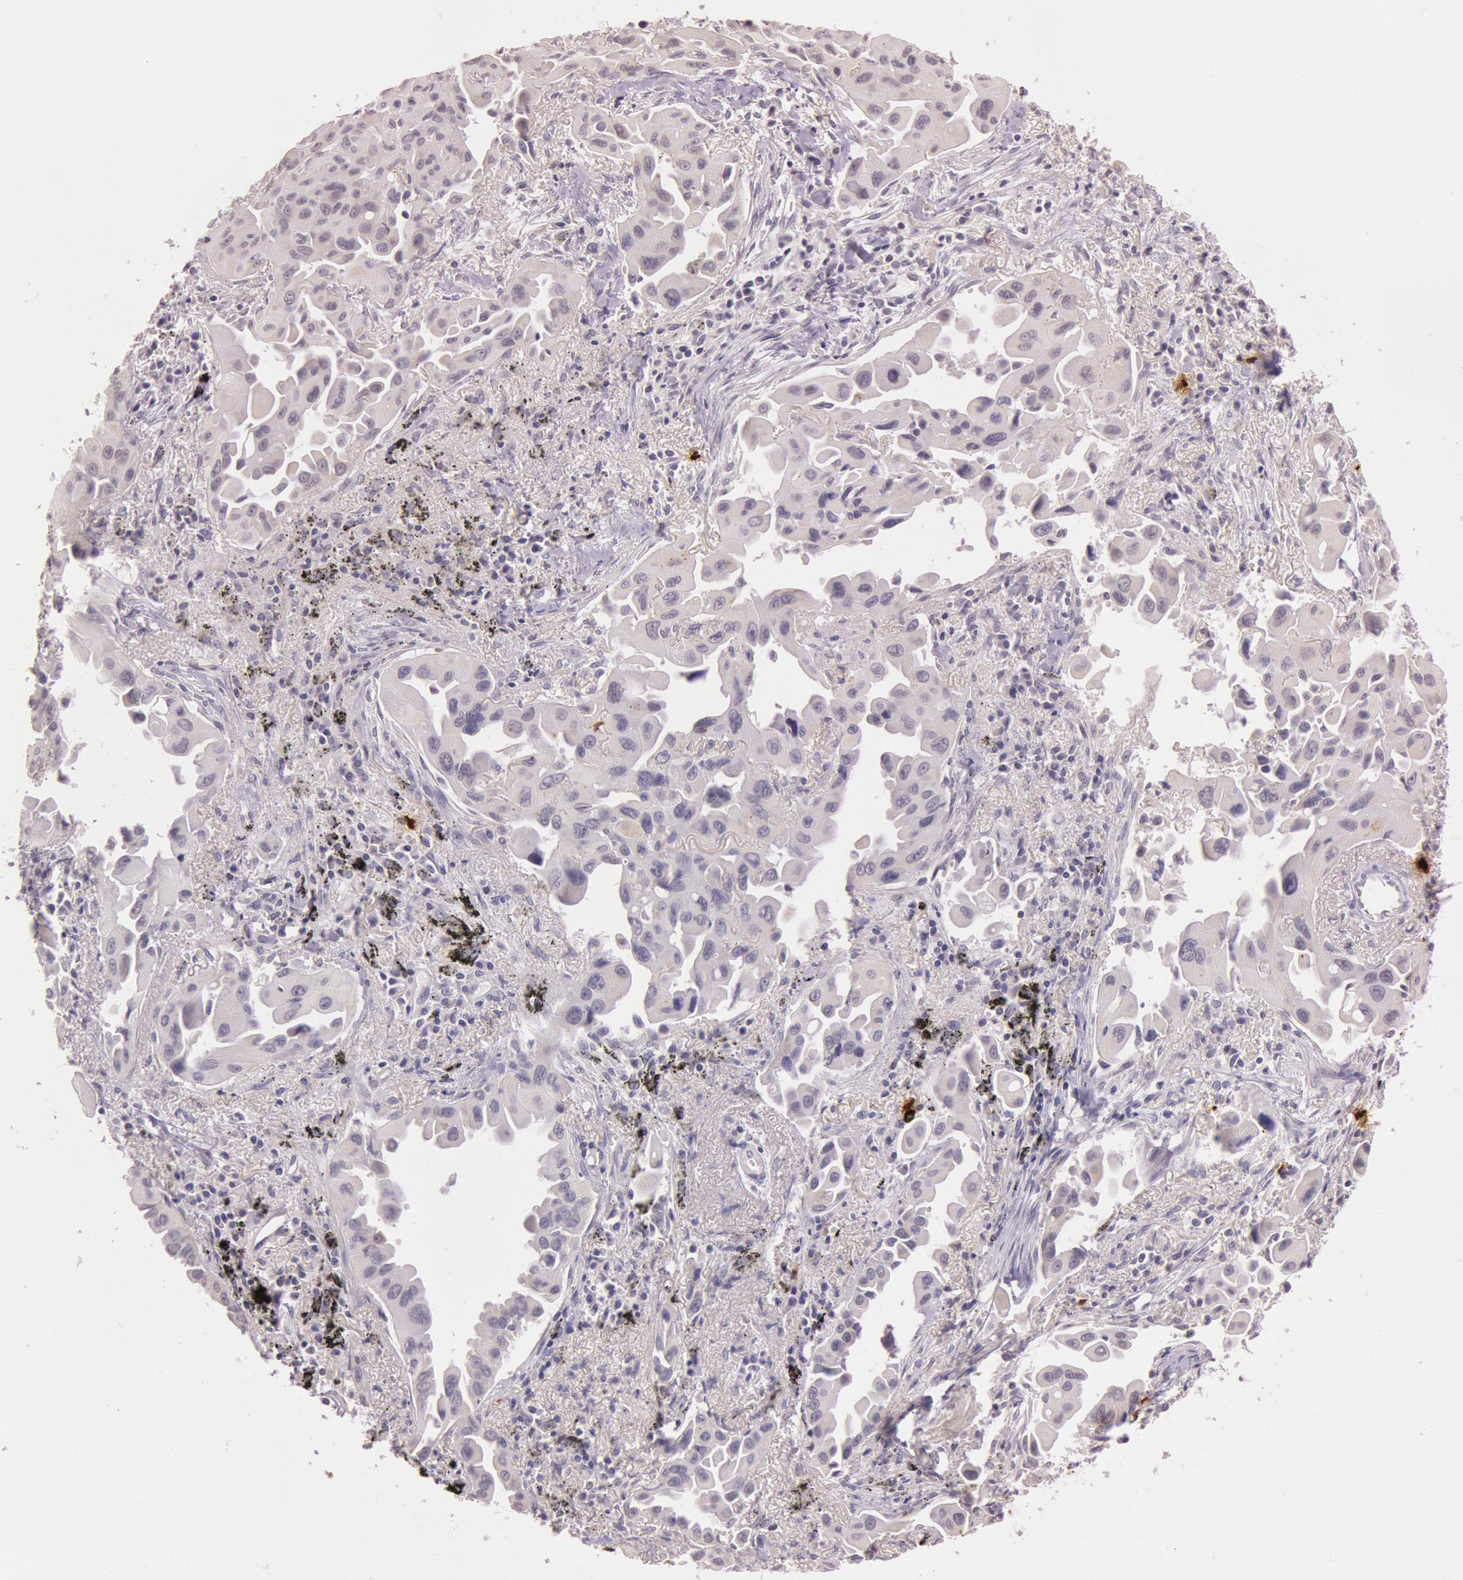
{"staining": {"intensity": "negative", "quantity": "none", "location": "none"}, "tissue": "lung cancer", "cell_type": "Tumor cells", "image_type": "cancer", "snomed": [{"axis": "morphology", "description": "Adenocarcinoma, NOS"}, {"axis": "topography", "description": "Lung"}], "caption": "IHC micrograph of neoplastic tissue: lung cancer stained with DAB (3,3'-diaminobenzidine) shows no significant protein expression in tumor cells.", "gene": "KDM6A", "patient": {"sex": "male", "age": 68}}